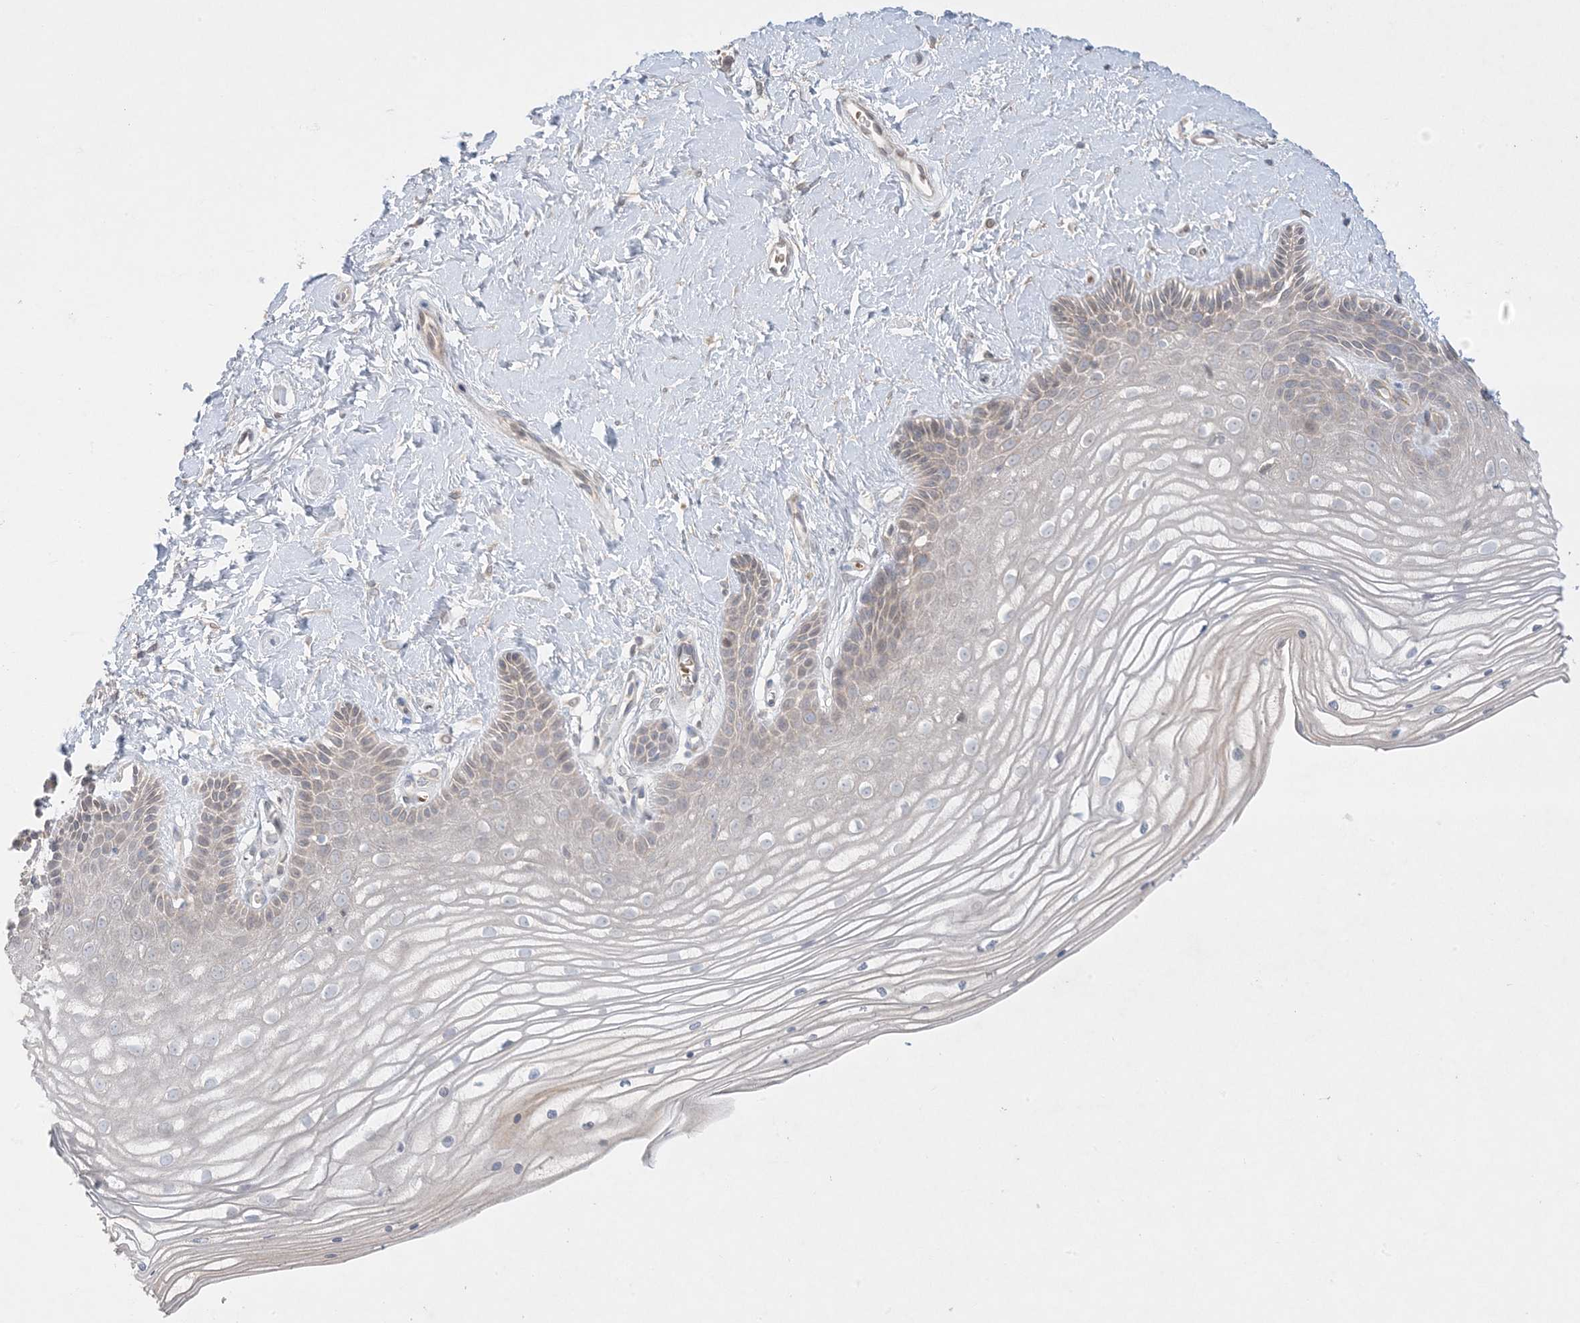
{"staining": {"intensity": "weak", "quantity": "25%-75%", "location": "cytoplasmic/membranous"}, "tissue": "vagina", "cell_type": "Squamous epithelial cells", "image_type": "normal", "snomed": [{"axis": "morphology", "description": "Normal tissue, NOS"}, {"axis": "topography", "description": "Vagina"}, {"axis": "topography", "description": "Cervix"}], "caption": "This is an image of immunohistochemistry (IHC) staining of normal vagina, which shows weak staining in the cytoplasmic/membranous of squamous epithelial cells.", "gene": "MMGT1", "patient": {"sex": "female", "age": 40}}